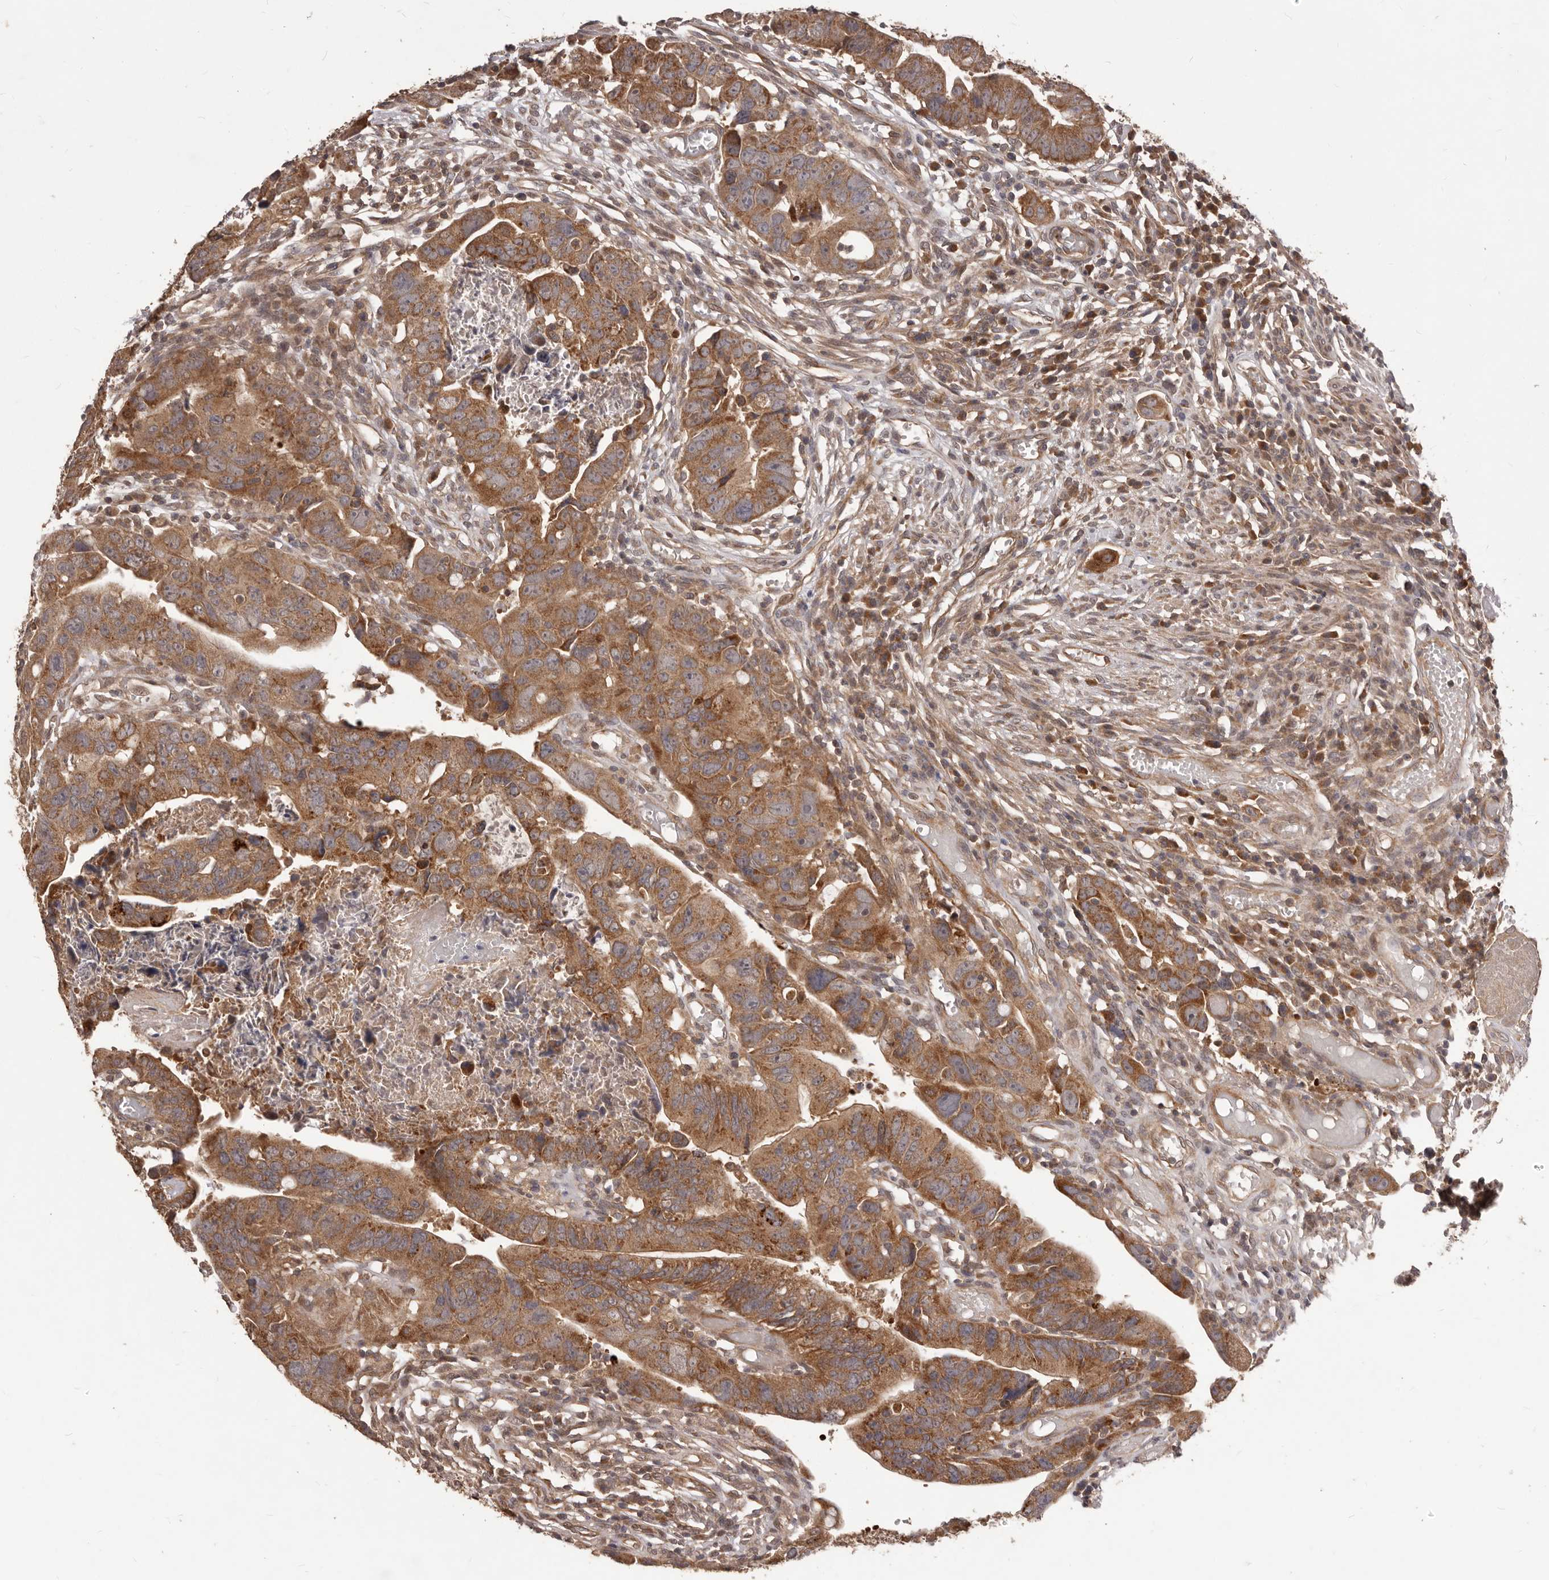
{"staining": {"intensity": "strong", "quantity": ">75%", "location": "cytoplasmic/membranous"}, "tissue": "colorectal cancer", "cell_type": "Tumor cells", "image_type": "cancer", "snomed": [{"axis": "morphology", "description": "Adenocarcinoma, NOS"}, {"axis": "topography", "description": "Rectum"}], "caption": "Tumor cells exhibit strong cytoplasmic/membranous staining in approximately >75% of cells in colorectal adenocarcinoma.", "gene": "MTO1", "patient": {"sex": "female", "age": 65}}